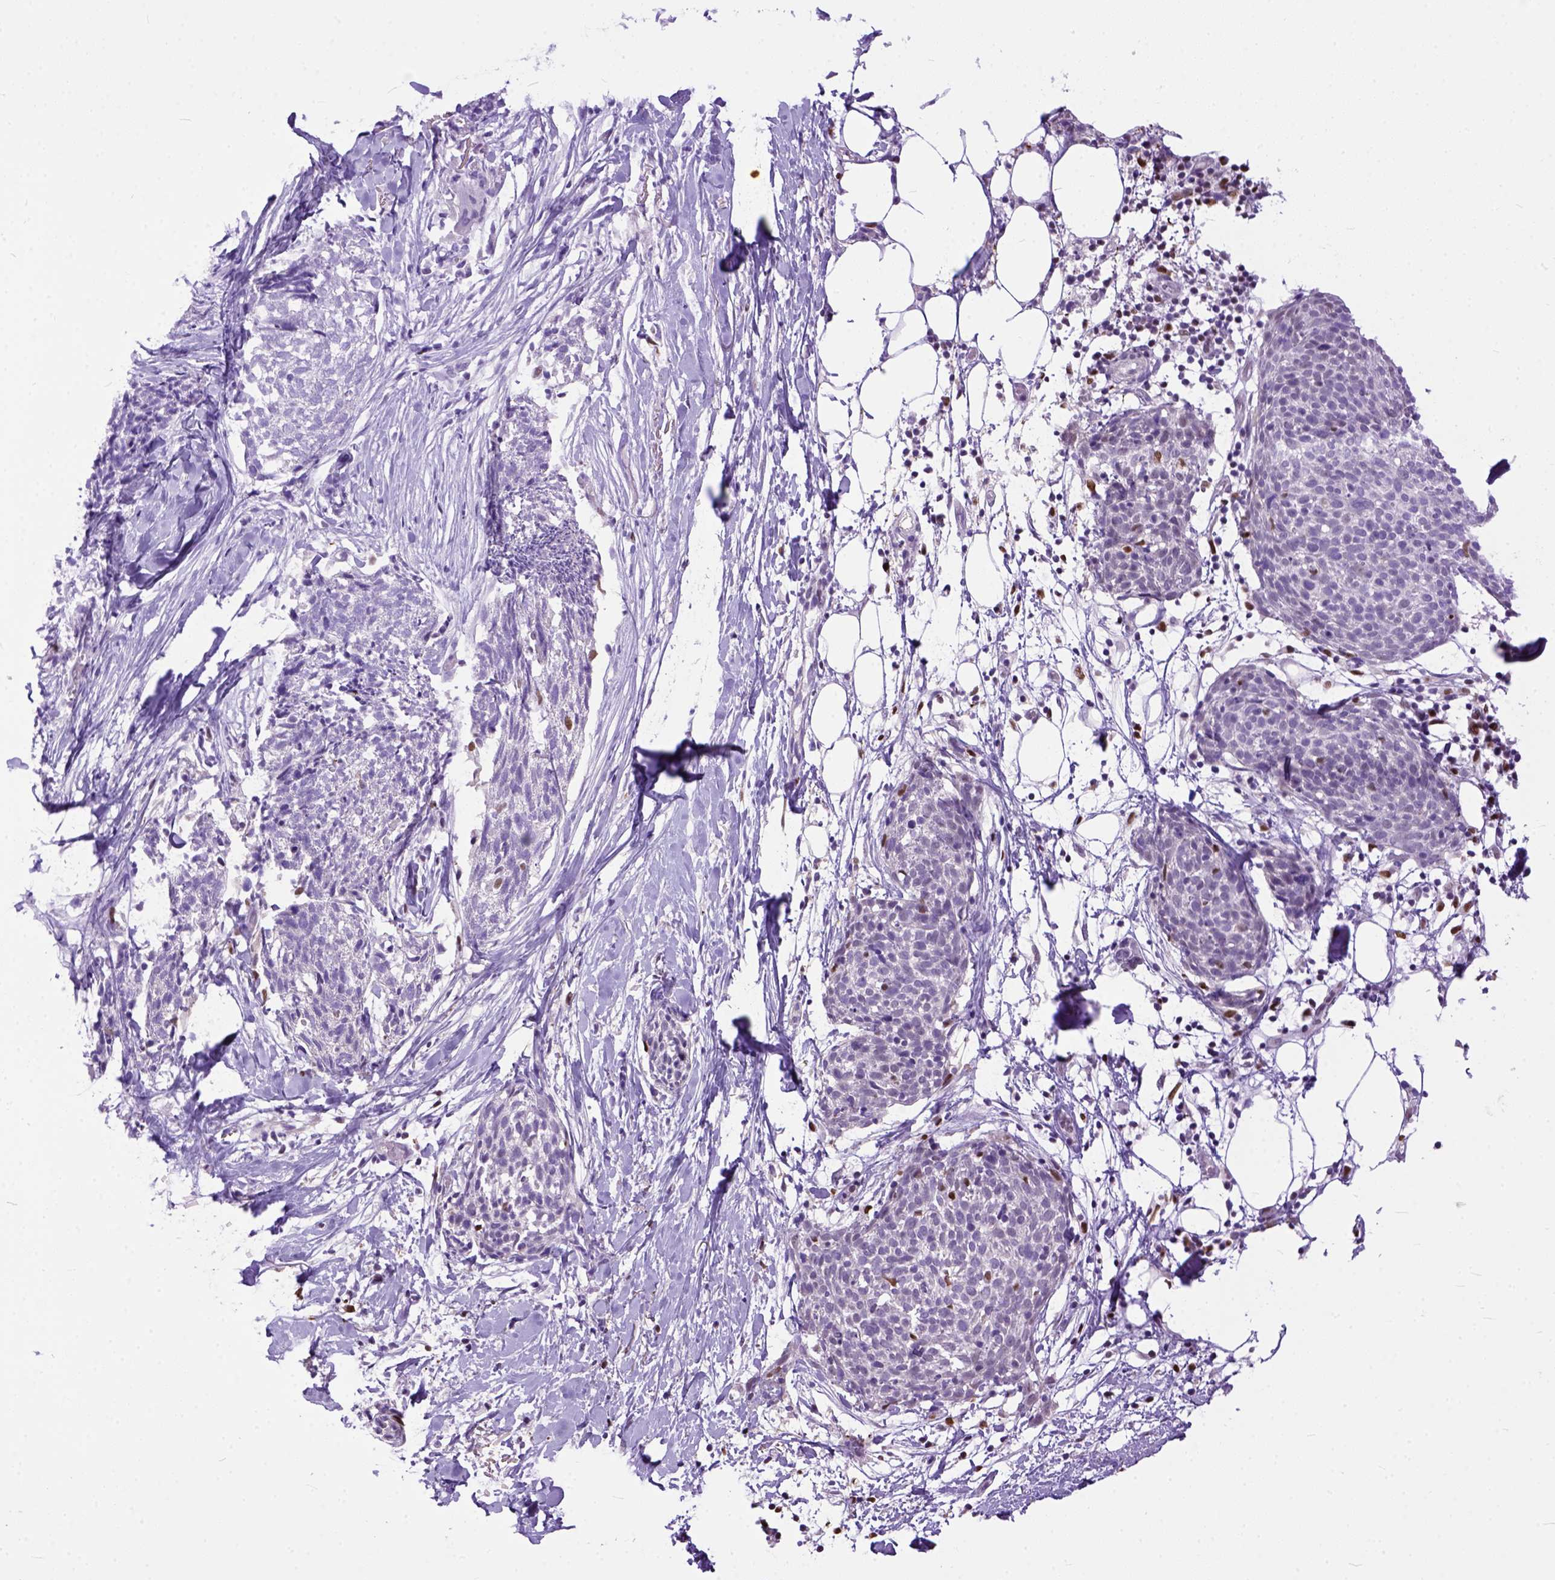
{"staining": {"intensity": "negative", "quantity": "none", "location": "none"}, "tissue": "skin cancer", "cell_type": "Tumor cells", "image_type": "cancer", "snomed": [{"axis": "morphology", "description": "Squamous cell carcinoma, NOS"}, {"axis": "topography", "description": "Skin"}, {"axis": "topography", "description": "Vulva"}], "caption": "High power microscopy histopathology image of an immunohistochemistry histopathology image of squamous cell carcinoma (skin), revealing no significant staining in tumor cells.", "gene": "CRB1", "patient": {"sex": "female", "age": 75}}